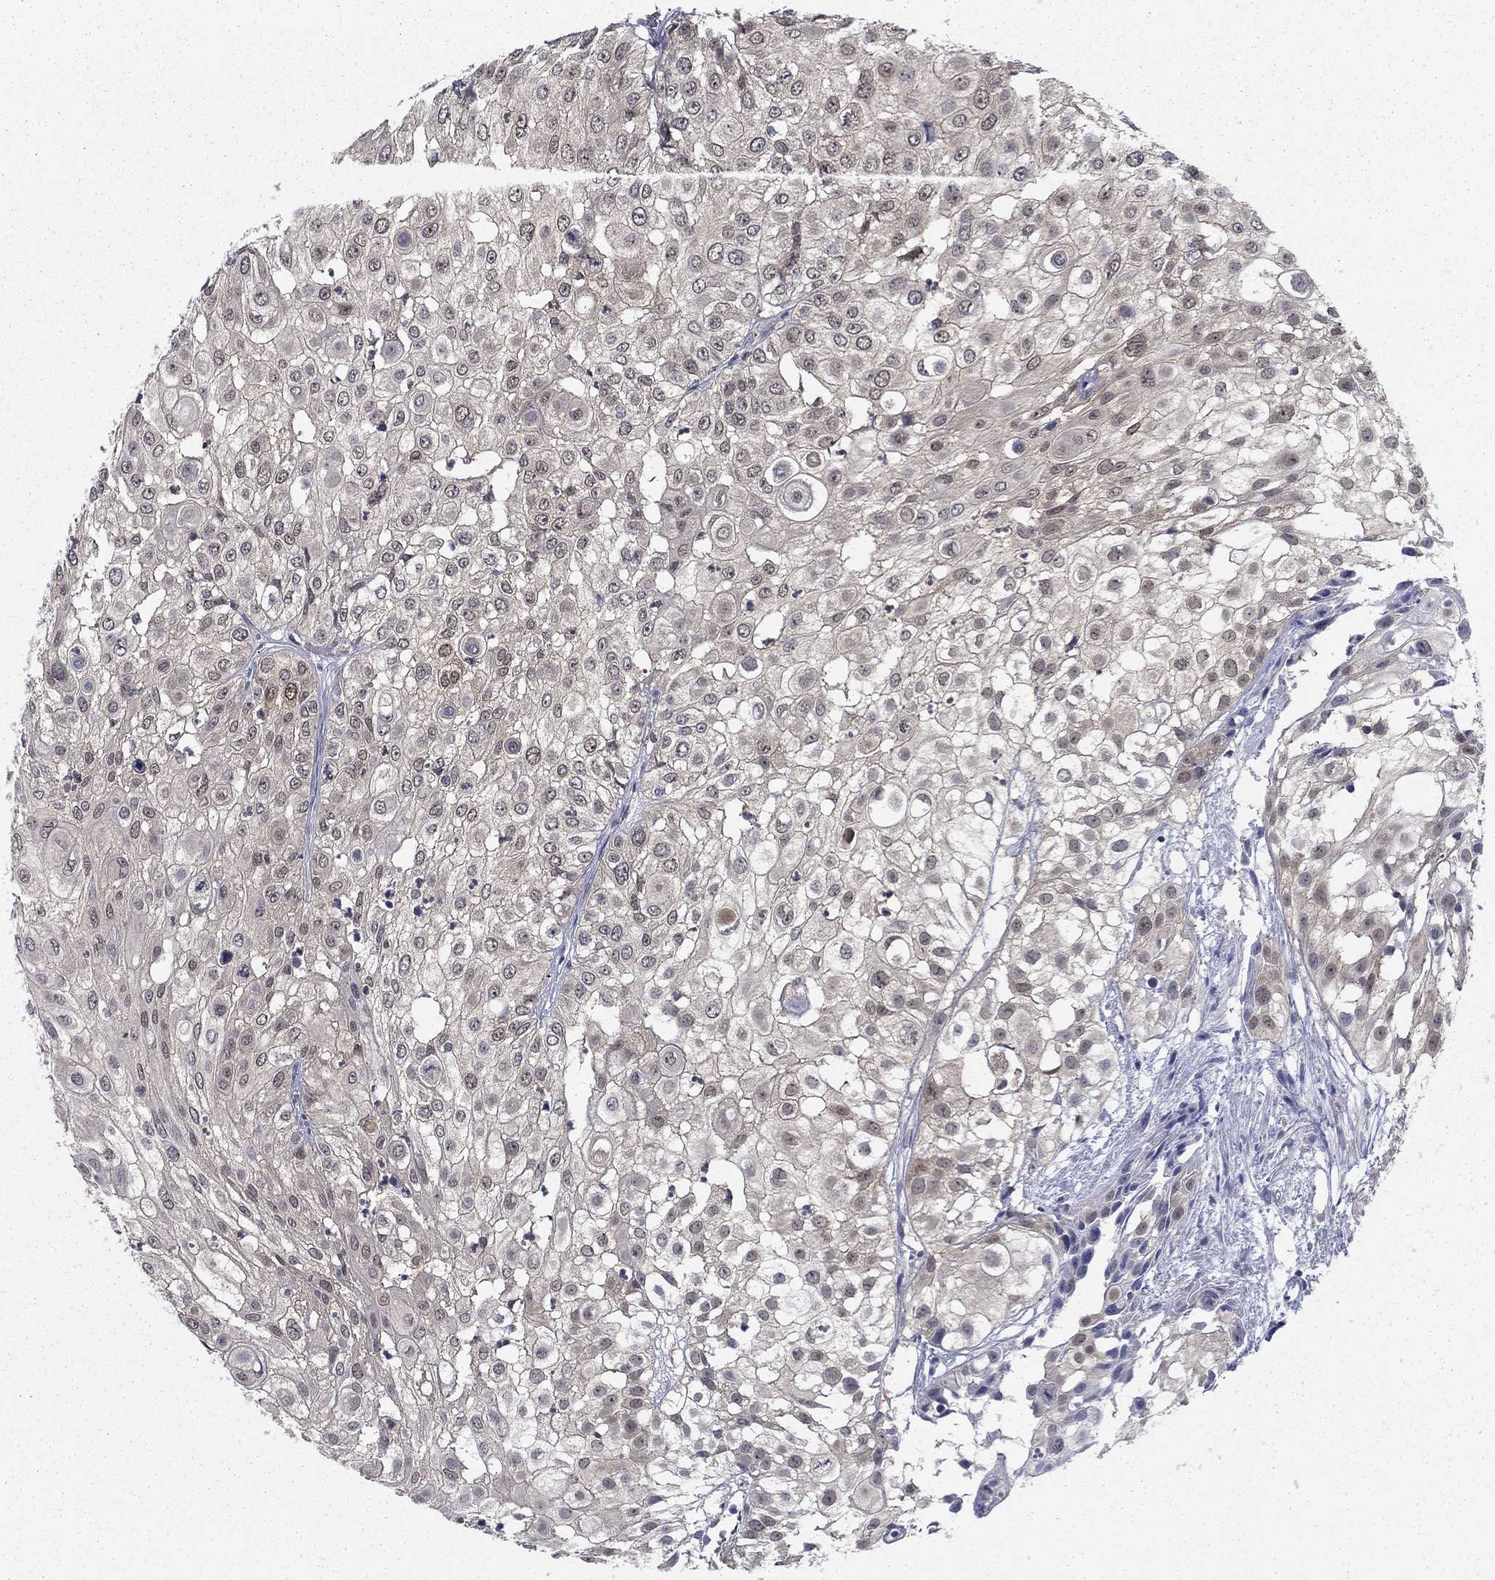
{"staining": {"intensity": "negative", "quantity": "none", "location": "none"}, "tissue": "urothelial cancer", "cell_type": "Tumor cells", "image_type": "cancer", "snomed": [{"axis": "morphology", "description": "Urothelial carcinoma, High grade"}, {"axis": "topography", "description": "Urinary bladder"}], "caption": "Photomicrograph shows no significant protein positivity in tumor cells of urothelial cancer.", "gene": "NIT2", "patient": {"sex": "female", "age": 79}}